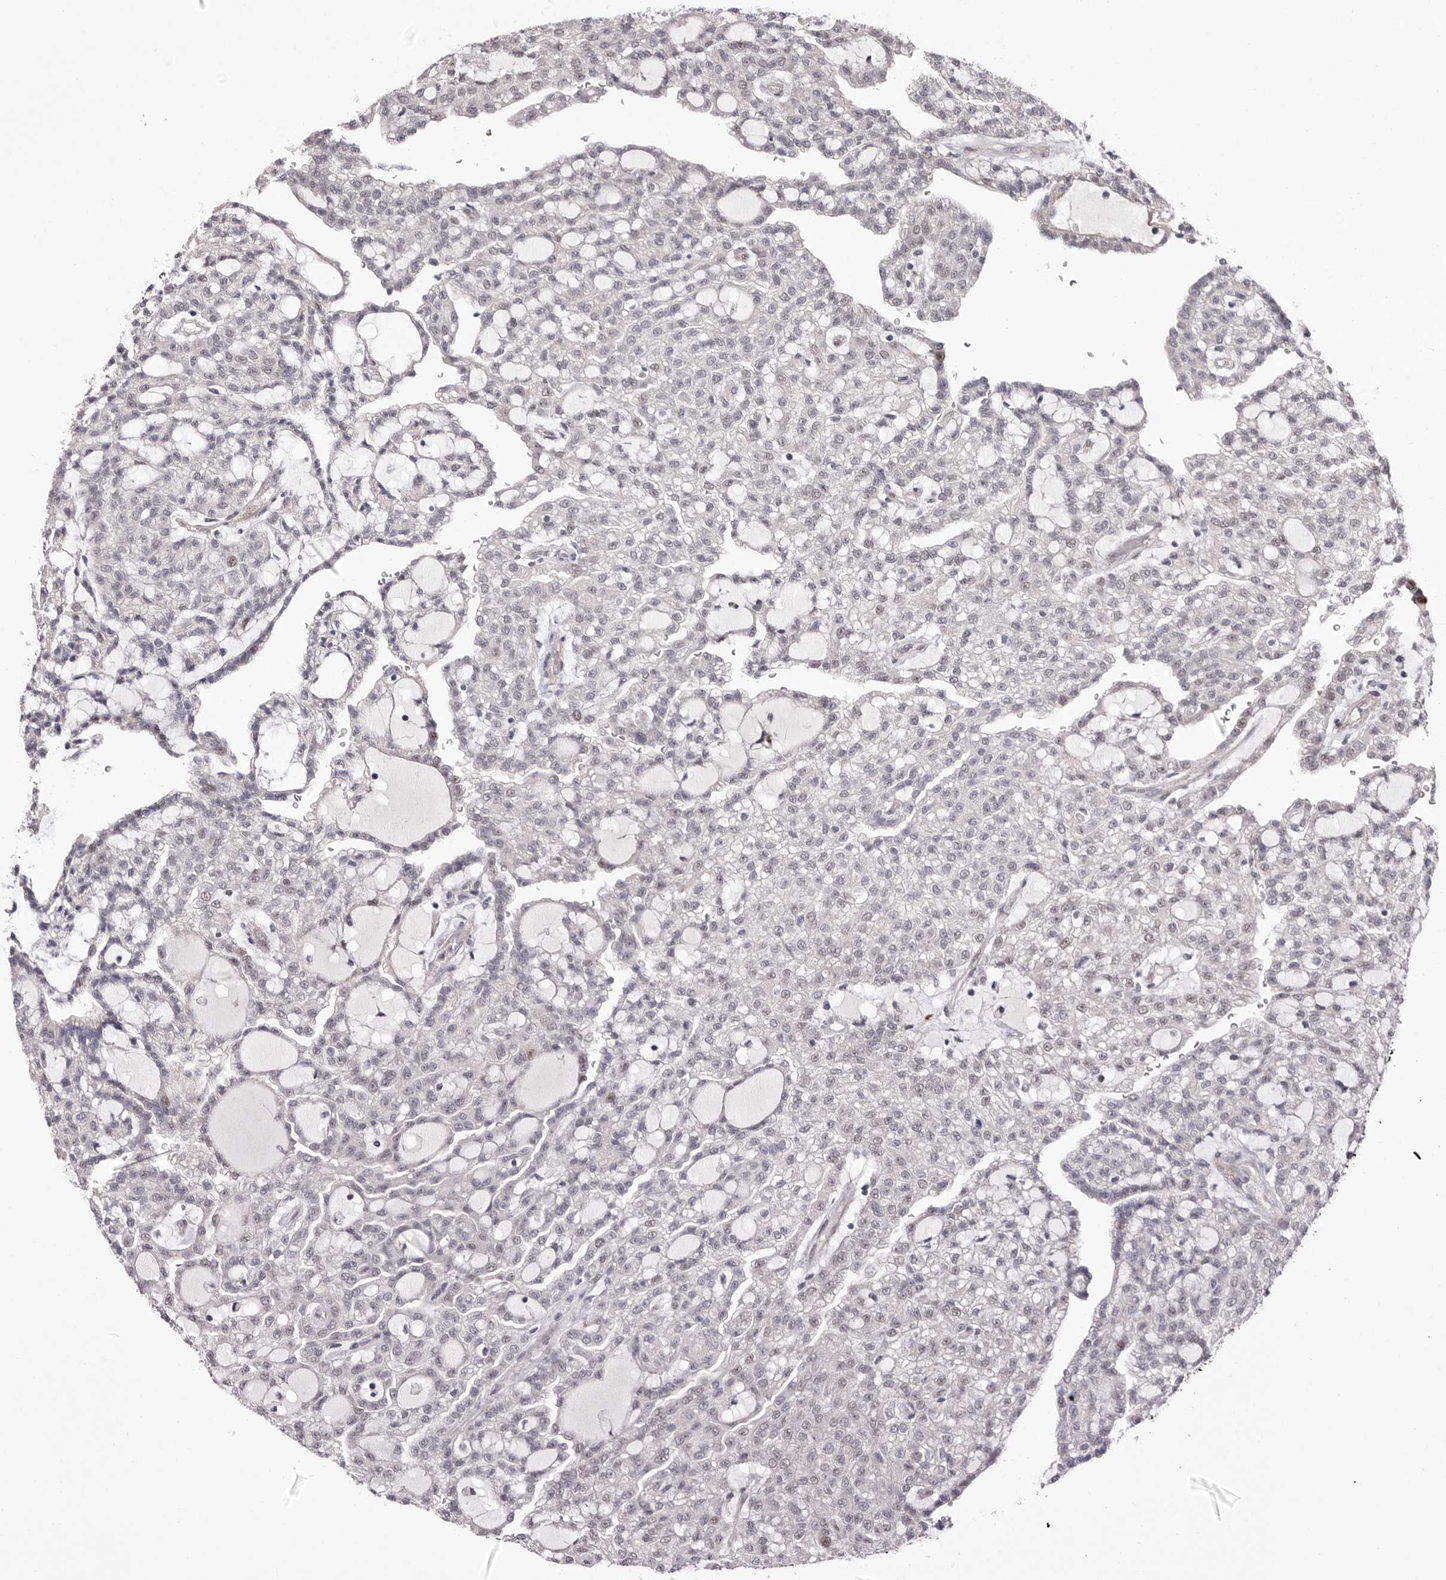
{"staining": {"intensity": "weak", "quantity": "<25%", "location": "nuclear"}, "tissue": "renal cancer", "cell_type": "Tumor cells", "image_type": "cancer", "snomed": [{"axis": "morphology", "description": "Adenocarcinoma, NOS"}, {"axis": "topography", "description": "Kidney"}], "caption": "Tumor cells show no significant protein expression in renal adenocarcinoma.", "gene": "GLRX3", "patient": {"sex": "male", "age": 63}}